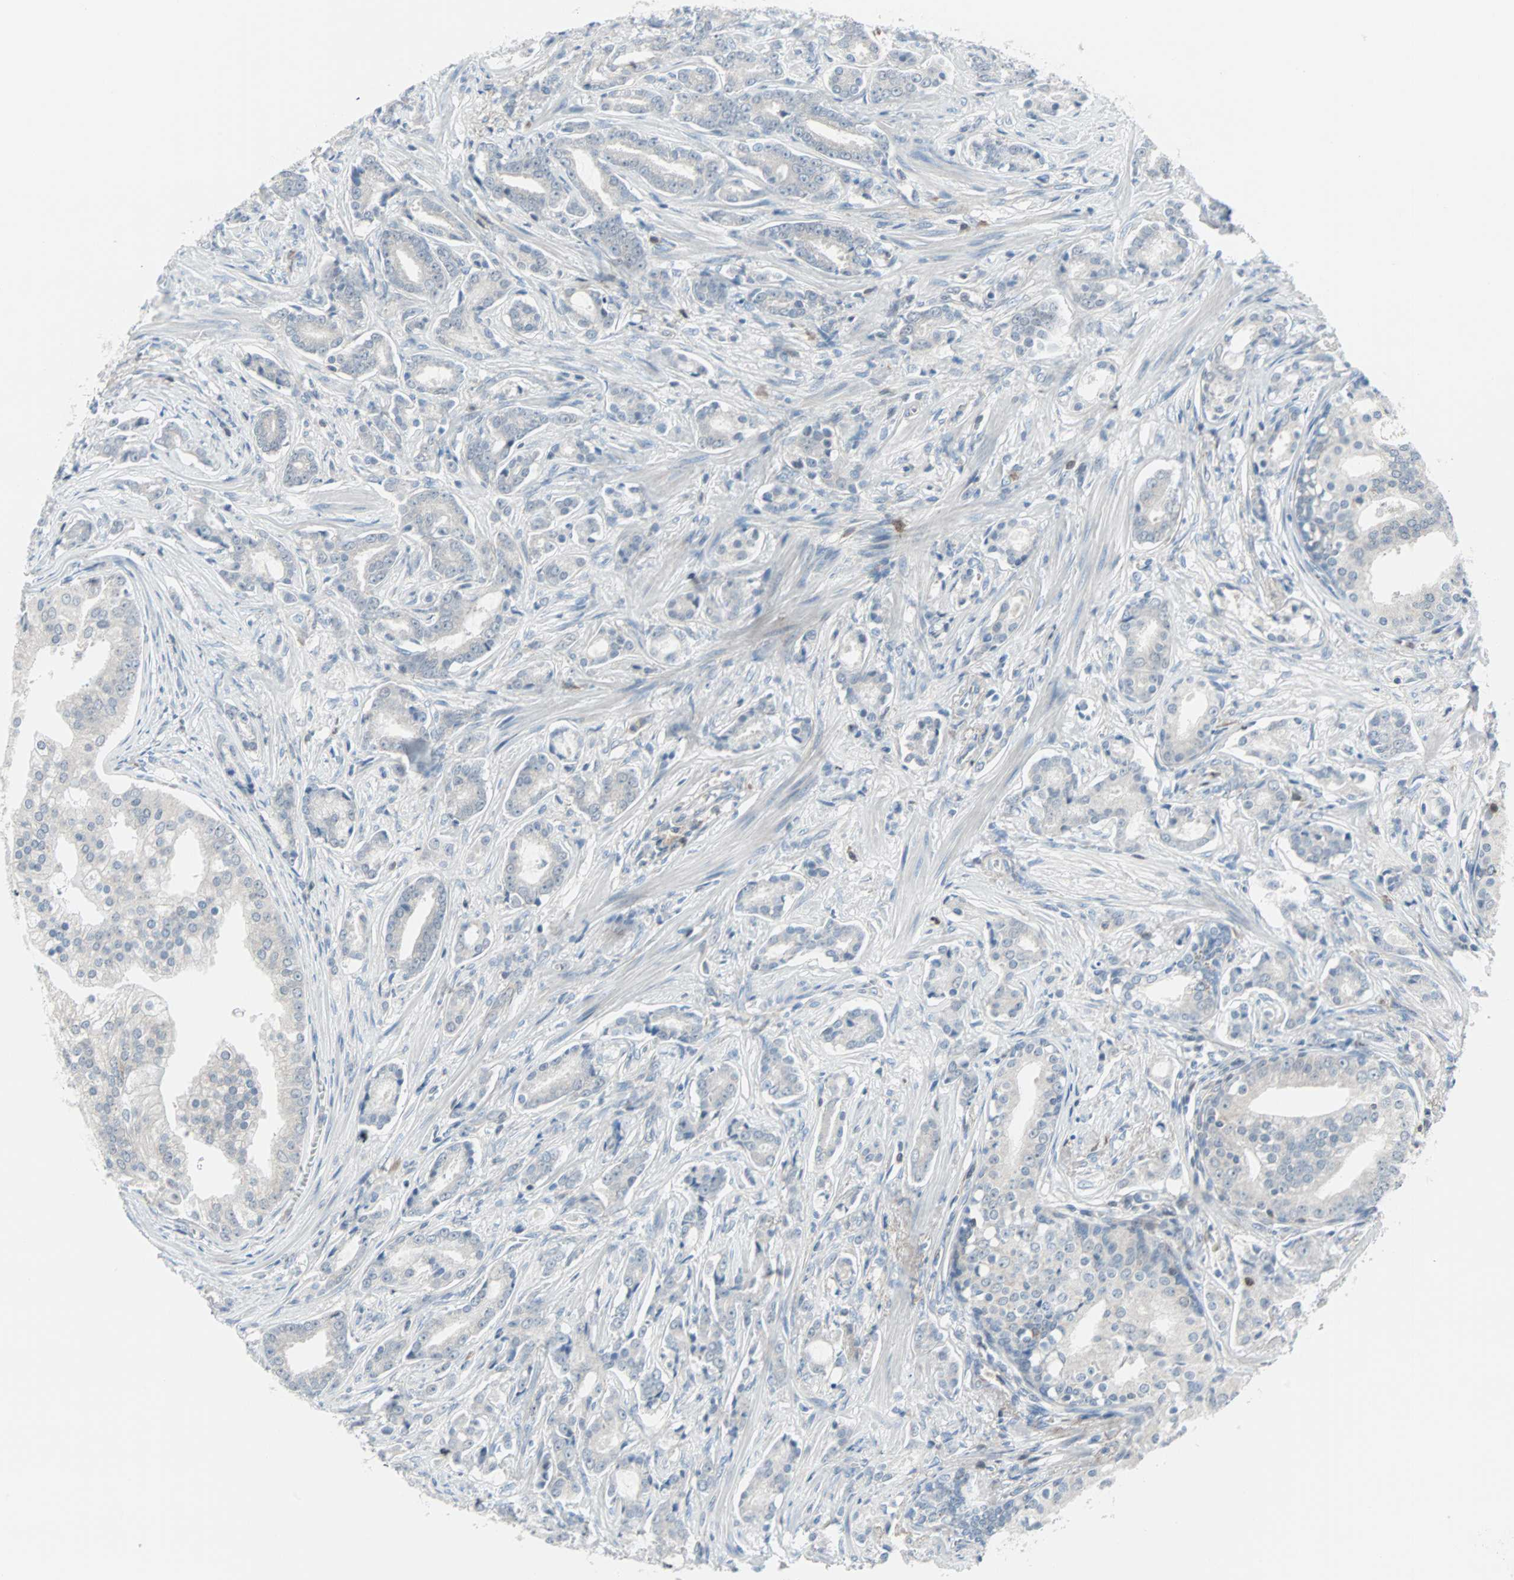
{"staining": {"intensity": "negative", "quantity": "none", "location": "none"}, "tissue": "prostate cancer", "cell_type": "Tumor cells", "image_type": "cancer", "snomed": [{"axis": "morphology", "description": "Adenocarcinoma, Low grade"}, {"axis": "topography", "description": "Prostate"}], "caption": "Human prostate cancer (adenocarcinoma (low-grade)) stained for a protein using immunohistochemistry demonstrates no expression in tumor cells.", "gene": "CASP3", "patient": {"sex": "male", "age": 58}}